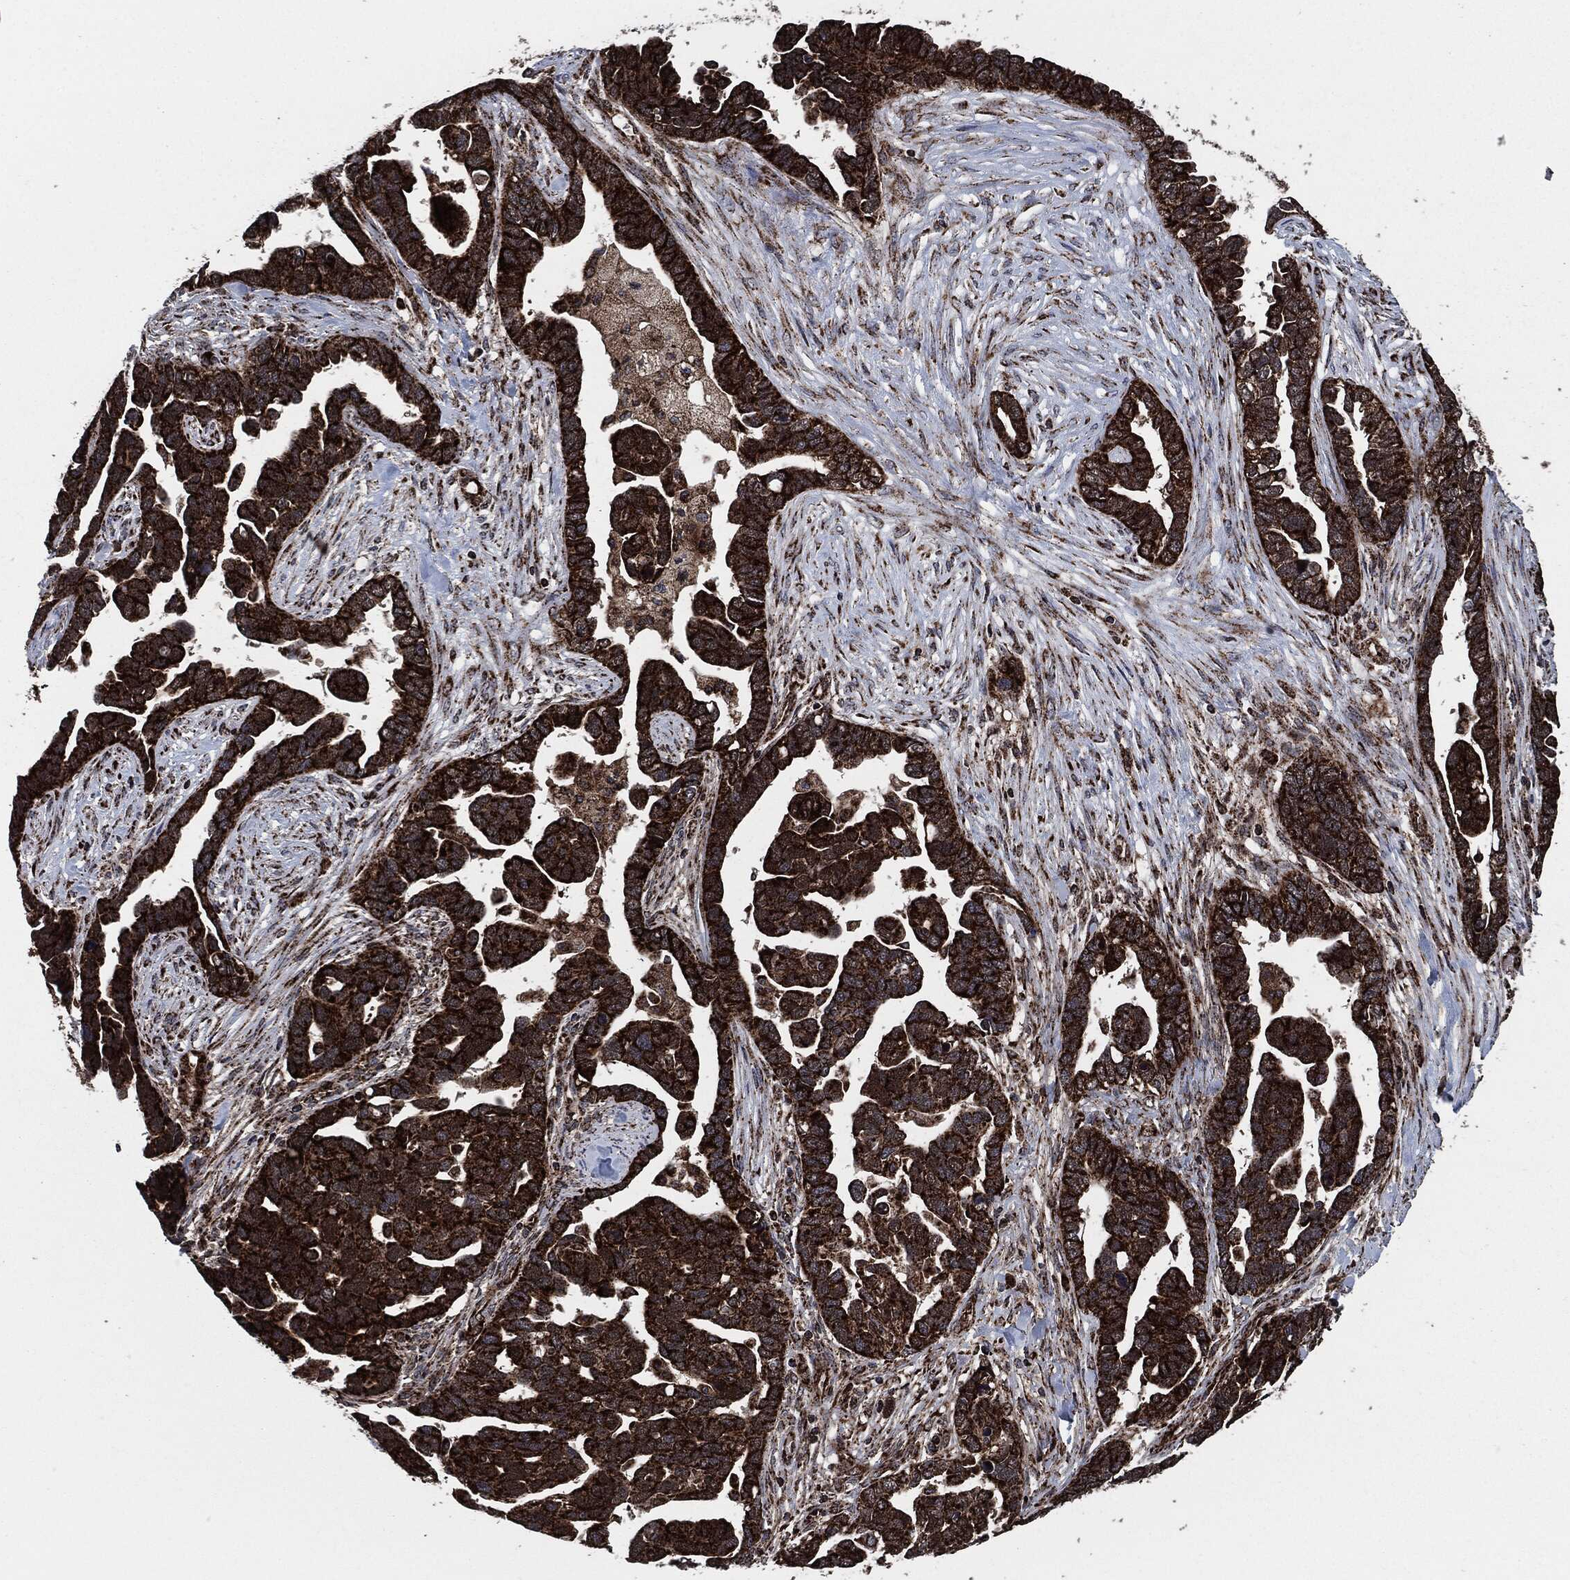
{"staining": {"intensity": "strong", "quantity": ">75%", "location": "cytoplasmic/membranous"}, "tissue": "ovarian cancer", "cell_type": "Tumor cells", "image_type": "cancer", "snomed": [{"axis": "morphology", "description": "Cystadenocarcinoma, serous, NOS"}, {"axis": "topography", "description": "Ovary"}], "caption": "Human ovarian cancer (serous cystadenocarcinoma) stained with a brown dye reveals strong cytoplasmic/membranous positive expression in approximately >75% of tumor cells.", "gene": "FH", "patient": {"sex": "female", "age": 54}}